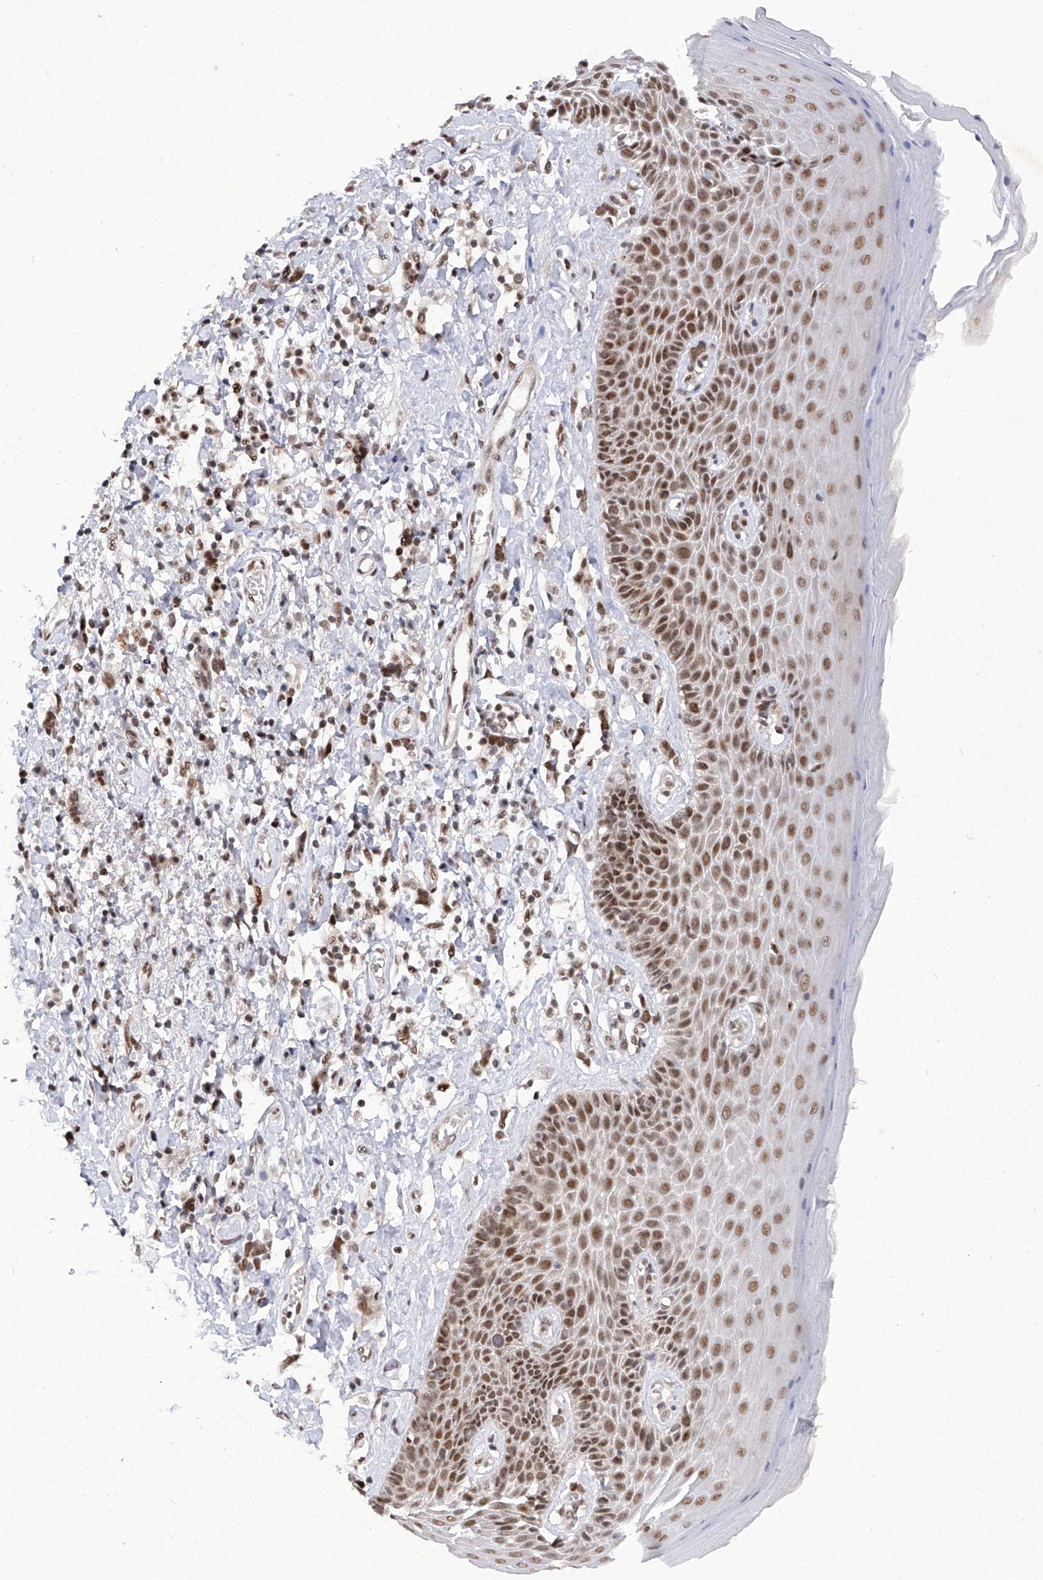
{"staining": {"intensity": "moderate", "quantity": ">75%", "location": "nuclear"}, "tissue": "skin", "cell_type": "Epidermal cells", "image_type": "normal", "snomed": [{"axis": "morphology", "description": "Normal tissue, NOS"}, {"axis": "topography", "description": "Anal"}], "caption": "Protein expression analysis of normal human skin reveals moderate nuclear positivity in about >75% of epidermal cells.", "gene": "RAD54L", "patient": {"sex": "male", "age": 69}}